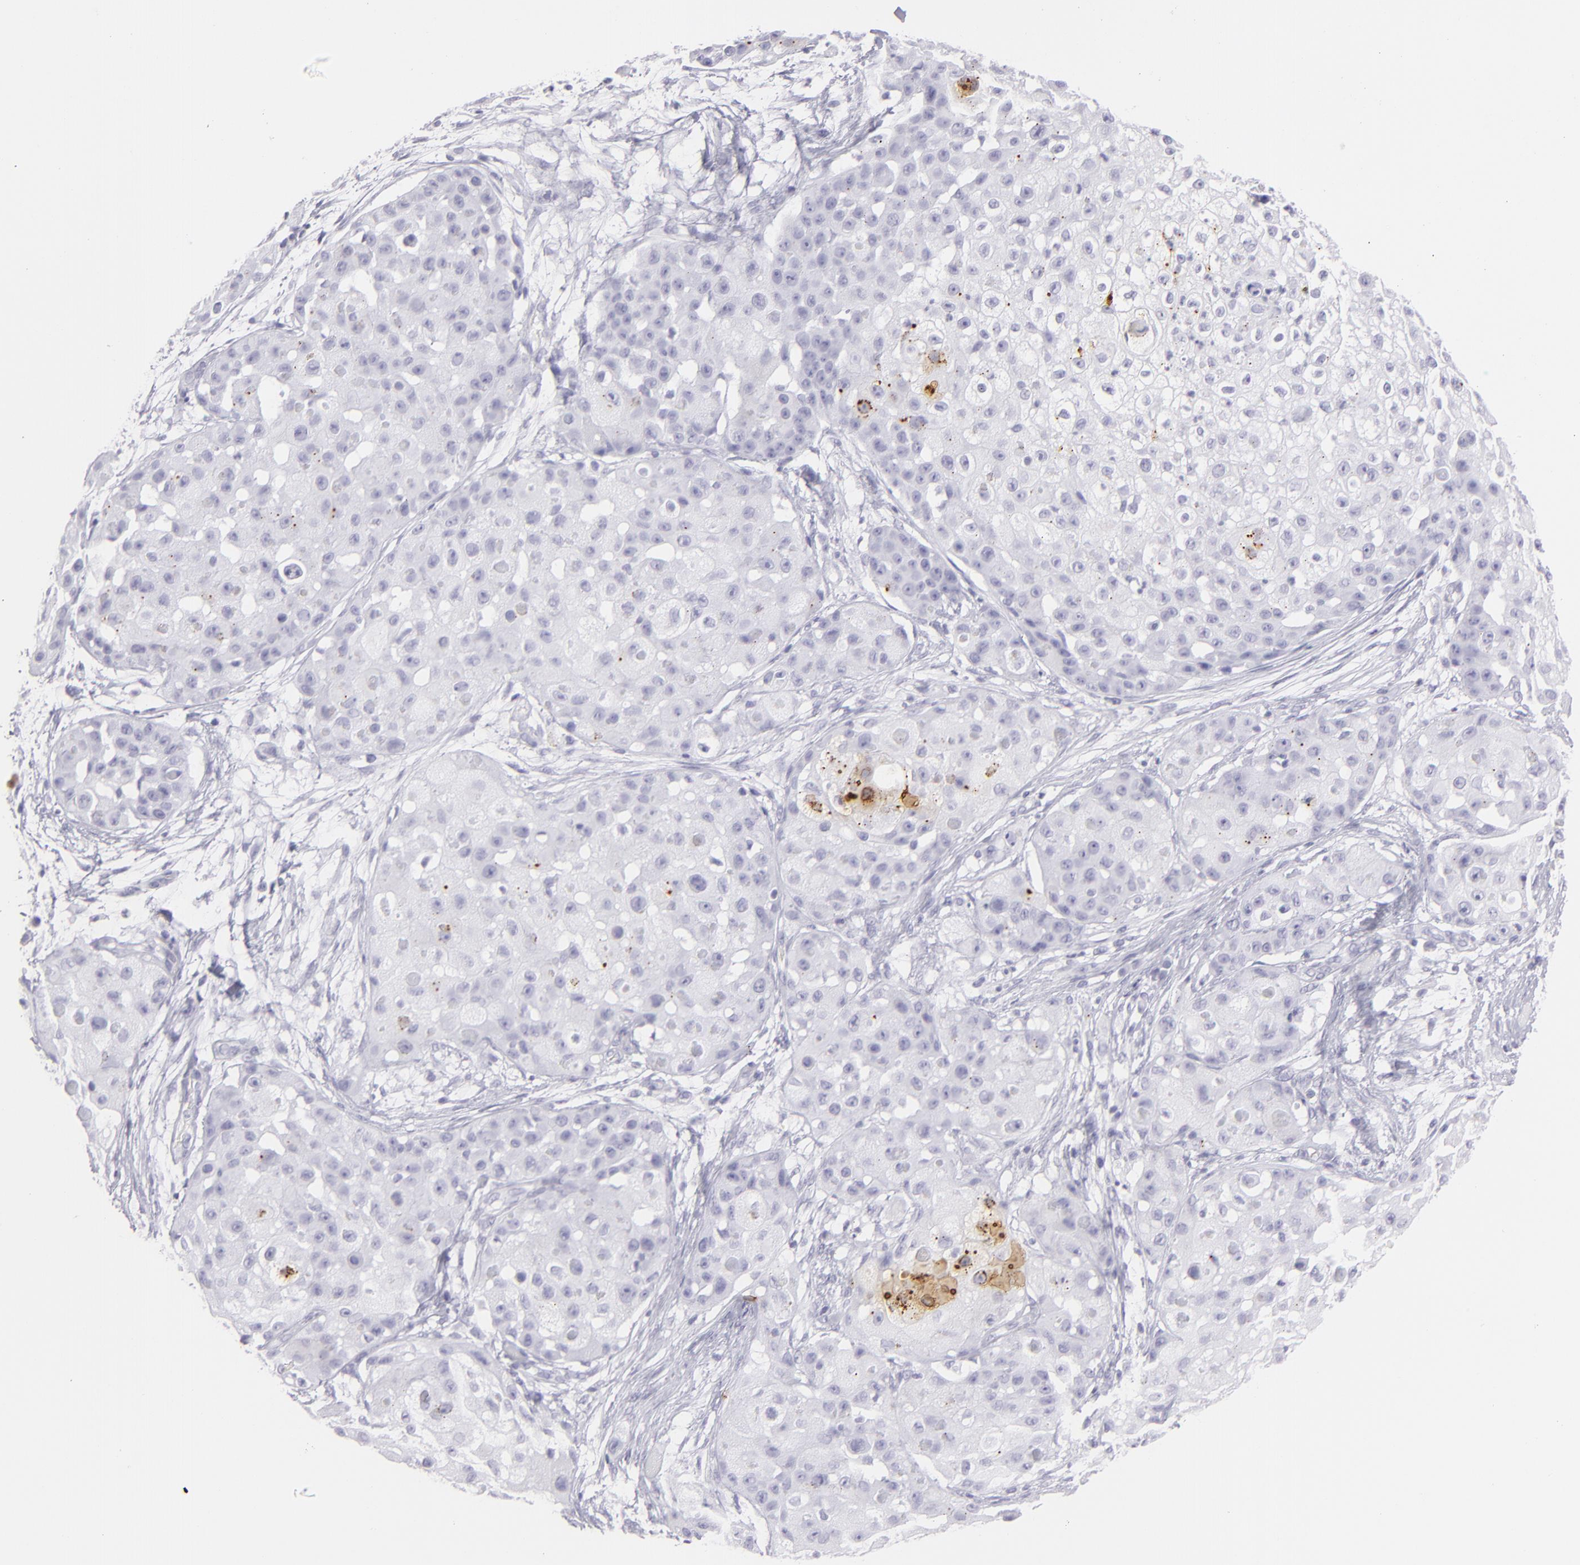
{"staining": {"intensity": "moderate", "quantity": "<25%", "location": "cytoplasmic/membranous"}, "tissue": "skin cancer", "cell_type": "Tumor cells", "image_type": "cancer", "snomed": [{"axis": "morphology", "description": "Squamous cell carcinoma, NOS"}, {"axis": "topography", "description": "Skin"}], "caption": "About <25% of tumor cells in human squamous cell carcinoma (skin) exhibit moderate cytoplasmic/membranous protein expression as visualized by brown immunohistochemical staining.", "gene": "FLG", "patient": {"sex": "female", "age": 57}}